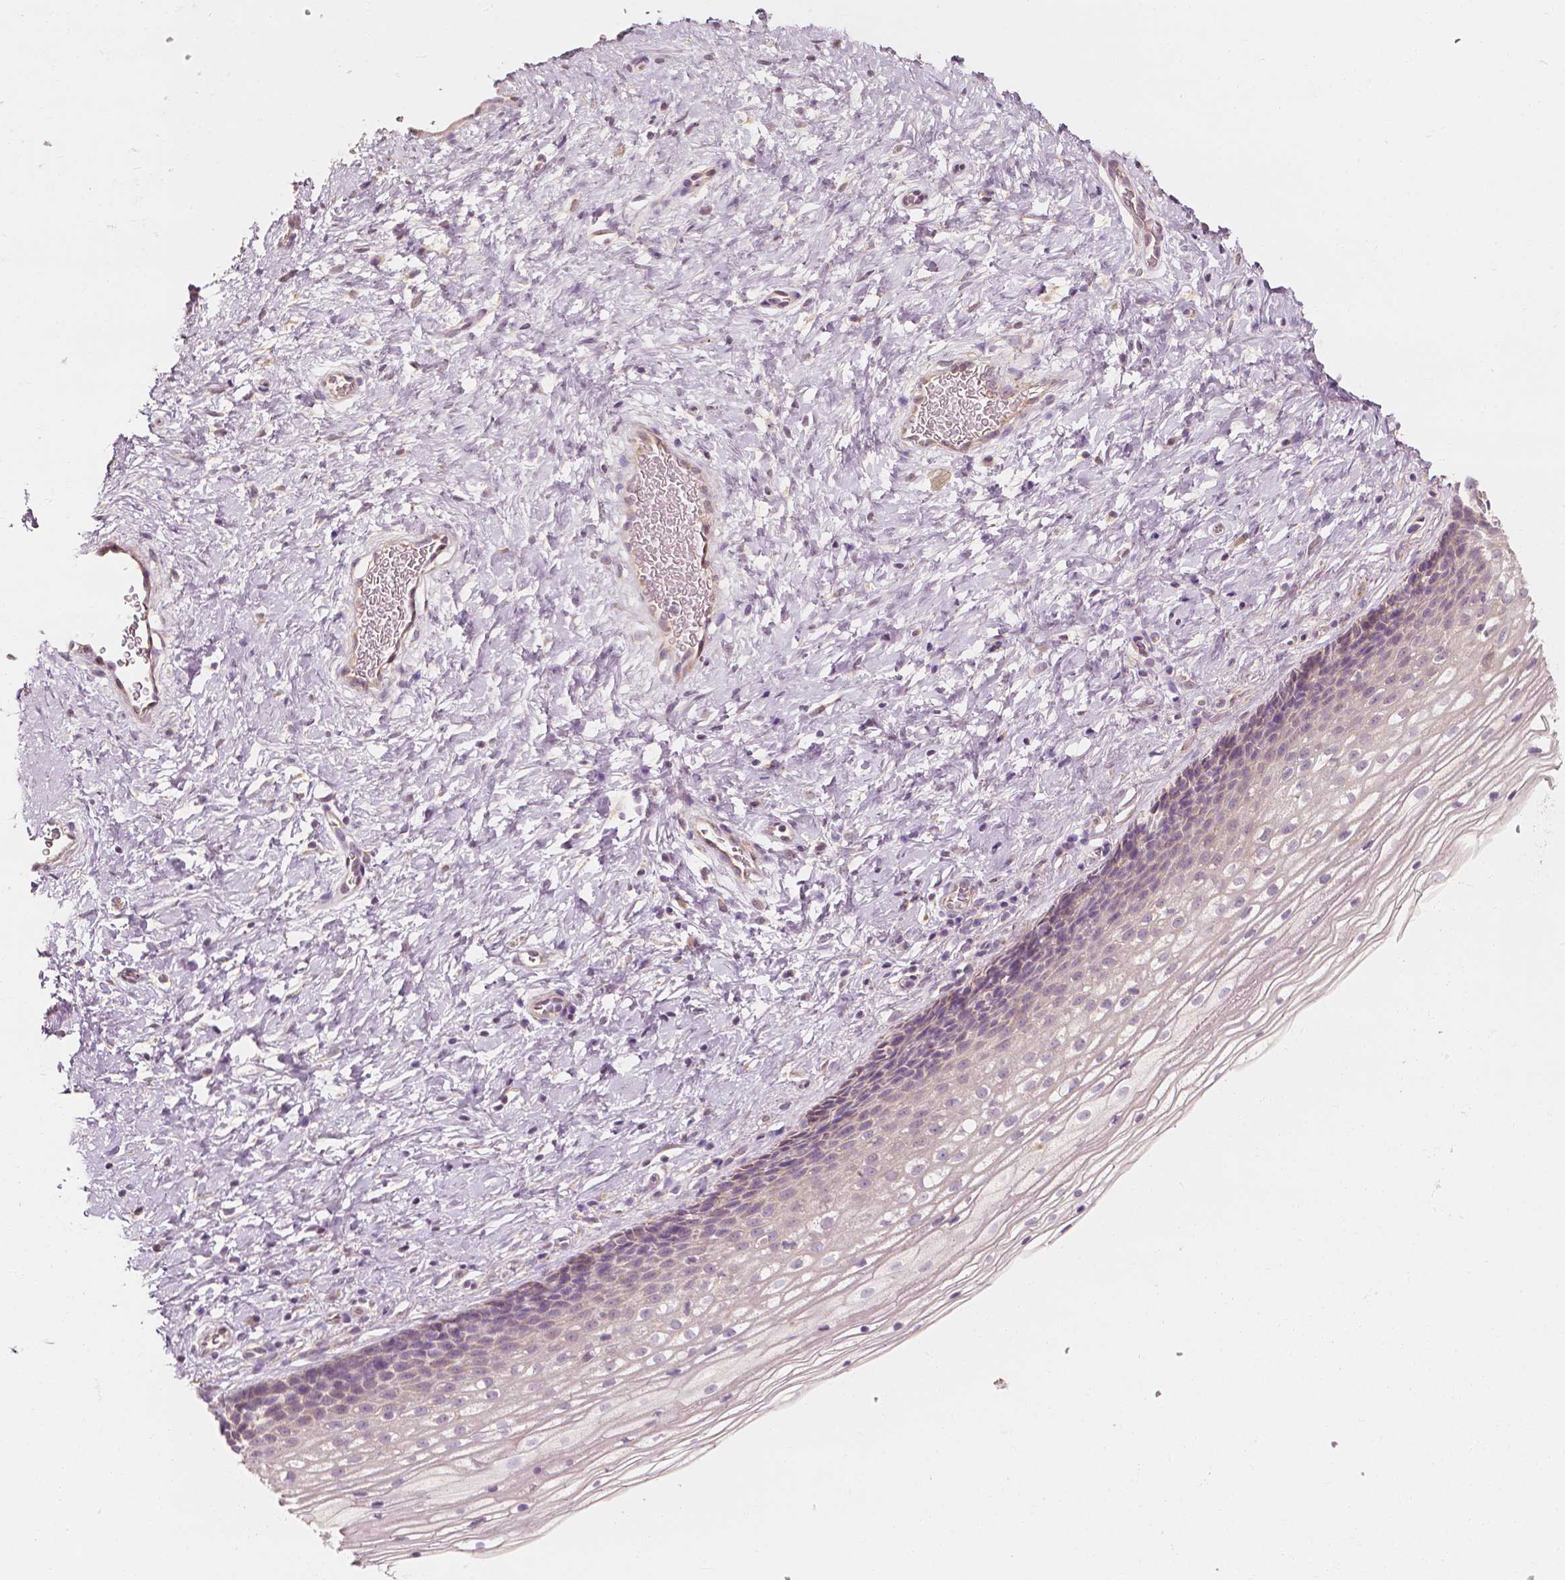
{"staining": {"intensity": "weak", "quantity": "<25%", "location": "cytoplasmic/membranous"}, "tissue": "cervix", "cell_type": "Glandular cells", "image_type": "normal", "snomed": [{"axis": "morphology", "description": "Normal tissue, NOS"}, {"axis": "topography", "description": "Cervix"}], "caption": "A histopathology image of cervix stained for a protein demonstrates no brown staining in glandular cells.", "gene": "SHPK", "patient": {"sex": "female", "age": 34}}